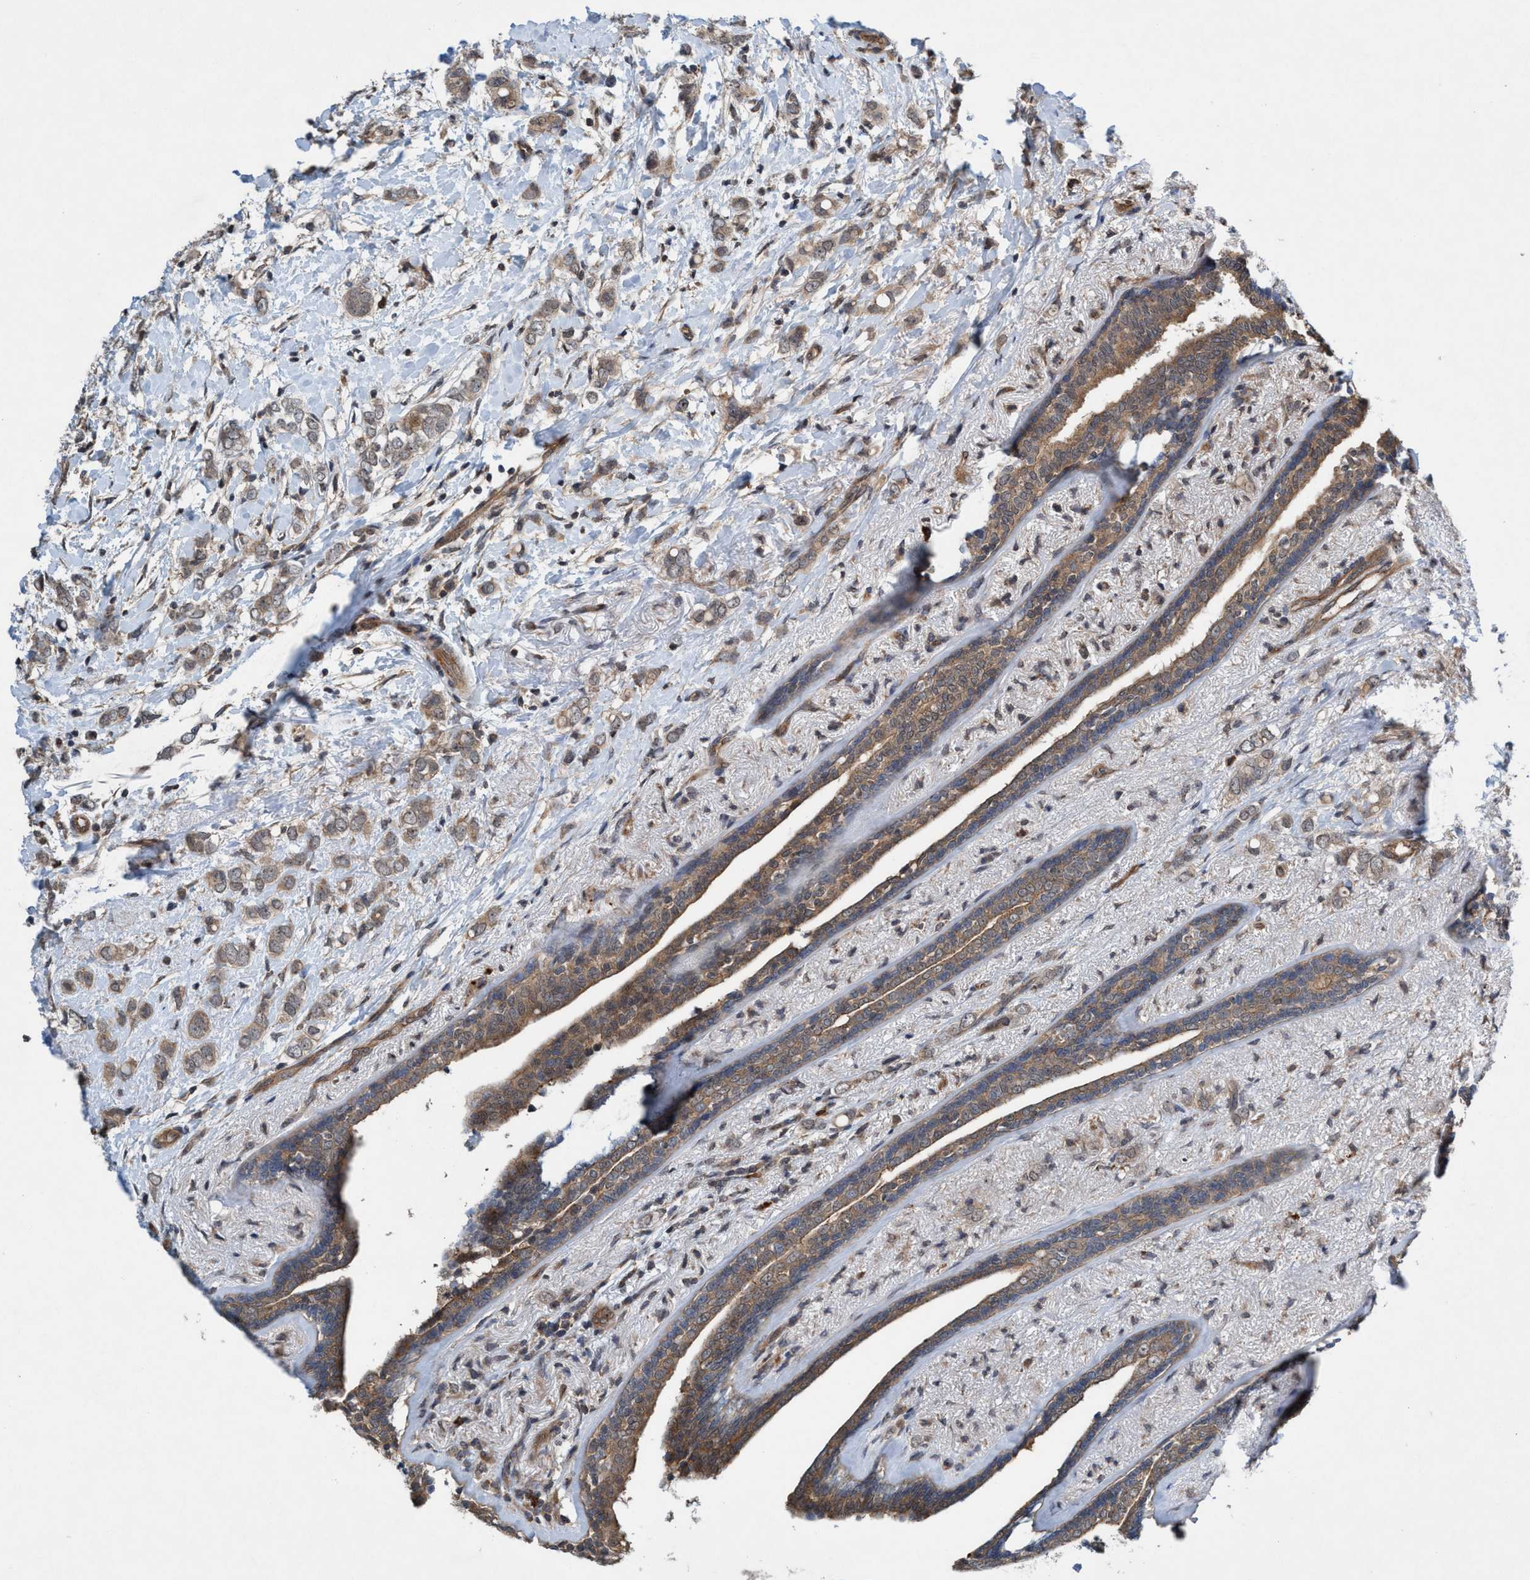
{"staining": {"intensity": "weak", "quantity": "25%-75%", "location": "cytoplasmic/membranous"}, "tissue": "breast cancer", "cell_type": "Tumor cells", "image_type": "cancer", "snomed": [{"axis": "morphology", "description": "Normal tissue, NOS"}, {"axis": "morphology", "description": "Lobular carcinoma"}, {"axis": "topography", "description": "Breast"}], "caption": "This is a histology image of immunohistochemistry staining of breast cancer (lobular carcinoma), which shows weak expression in the cytoplasmic/membranous of tumor cells.", "gene": "TRIM65", "patient": {"sex": "female", "age": 47}}